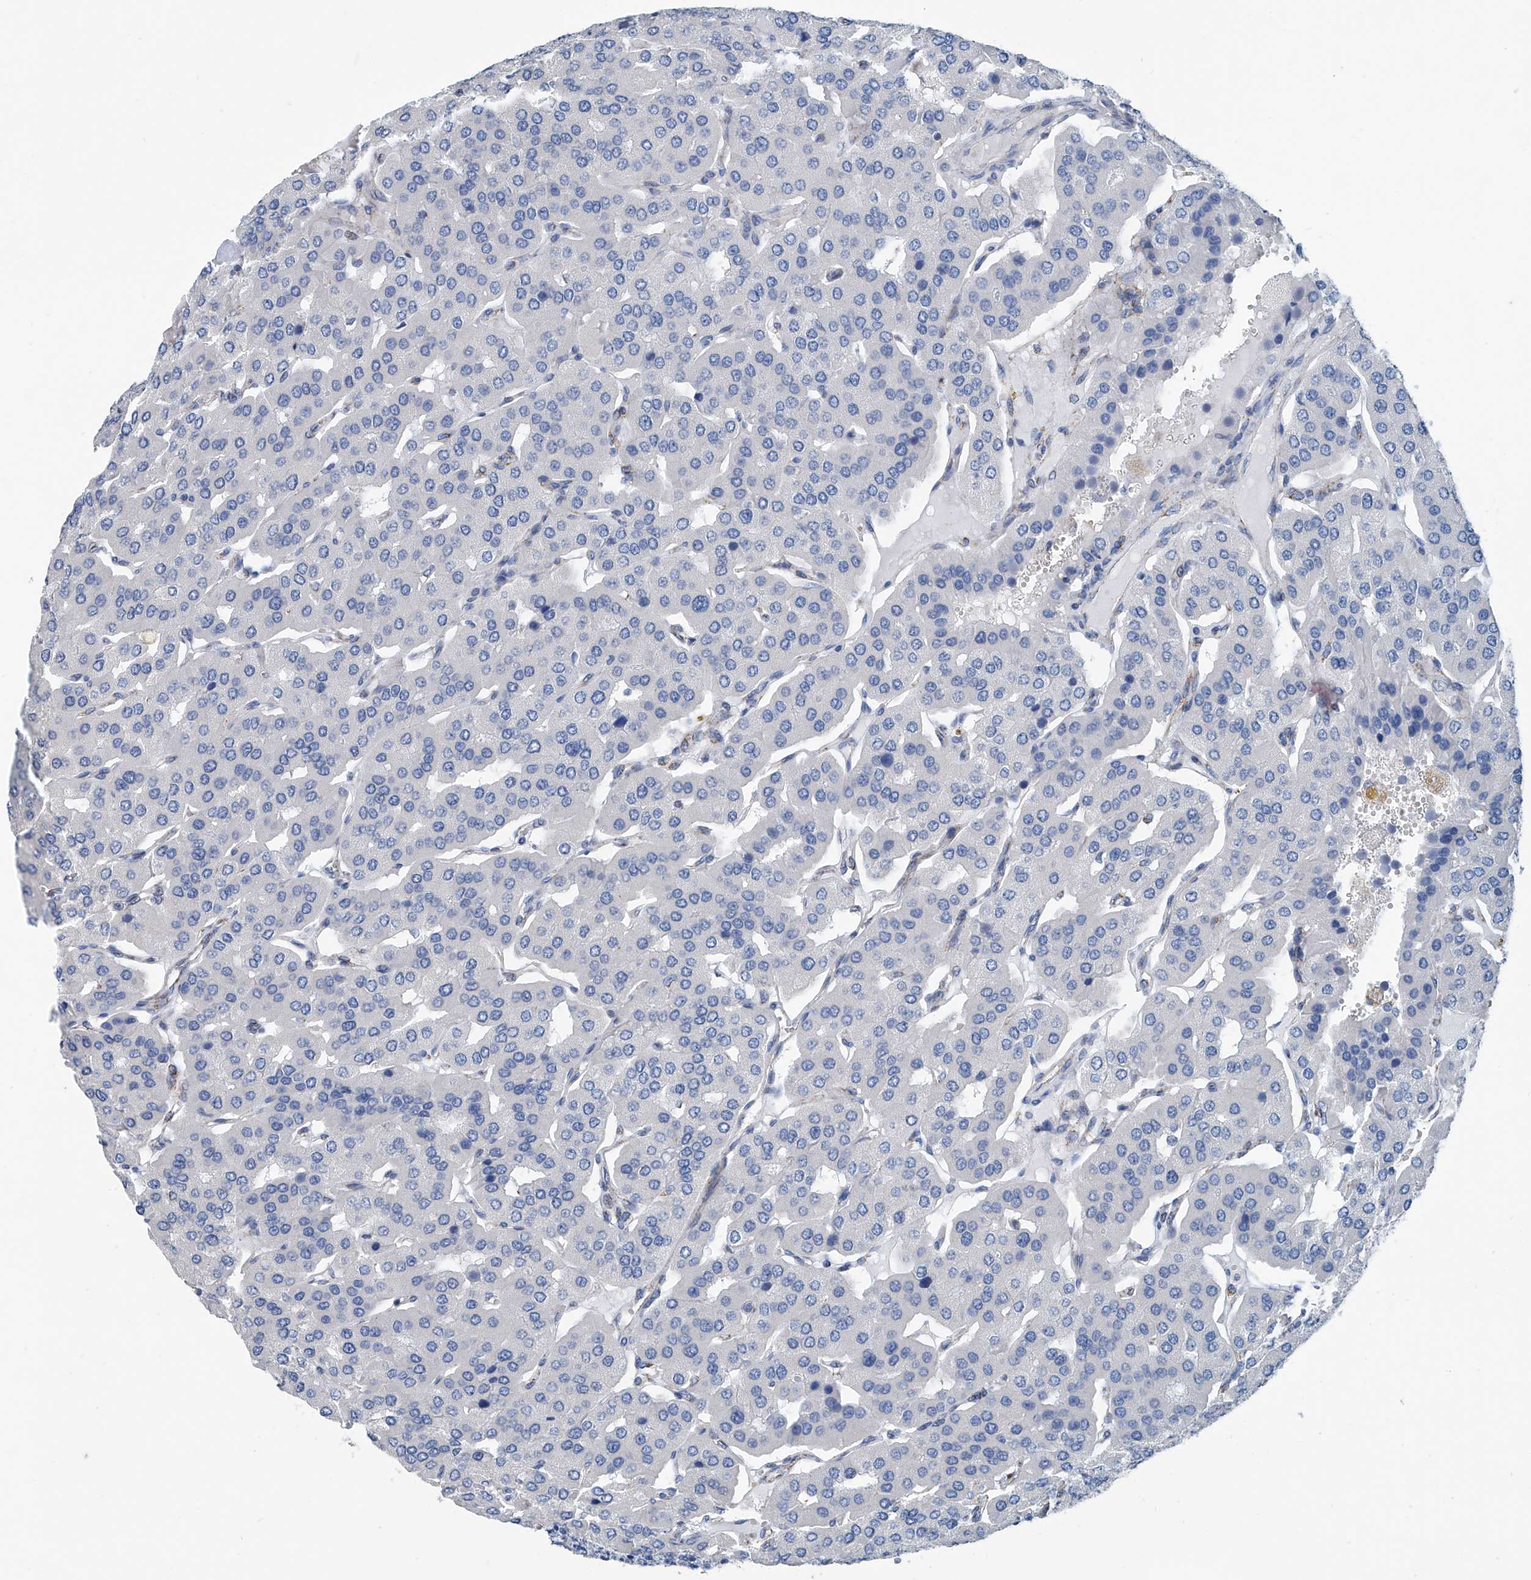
{"staining": {"intensity": "negative", "quantity": "none", "location": "none"}, "tissue": "parathyroid gland", "cell_type": "Glandular cells", "image_type": "normal", "snomed": [{"axis": "morphology", "description": "Normal tissue, NOS"}, {"axis": "morphology", "description": "Adenoma, NOS"}, {"axis": "topography", "description": "Parathyroid gland"}], "caption": "The immunohistochemistry image has no significant positivity in glandular cells of parathyroid gland.", "gene": "MT", "patient": {"sex": "female", "age": 86}}